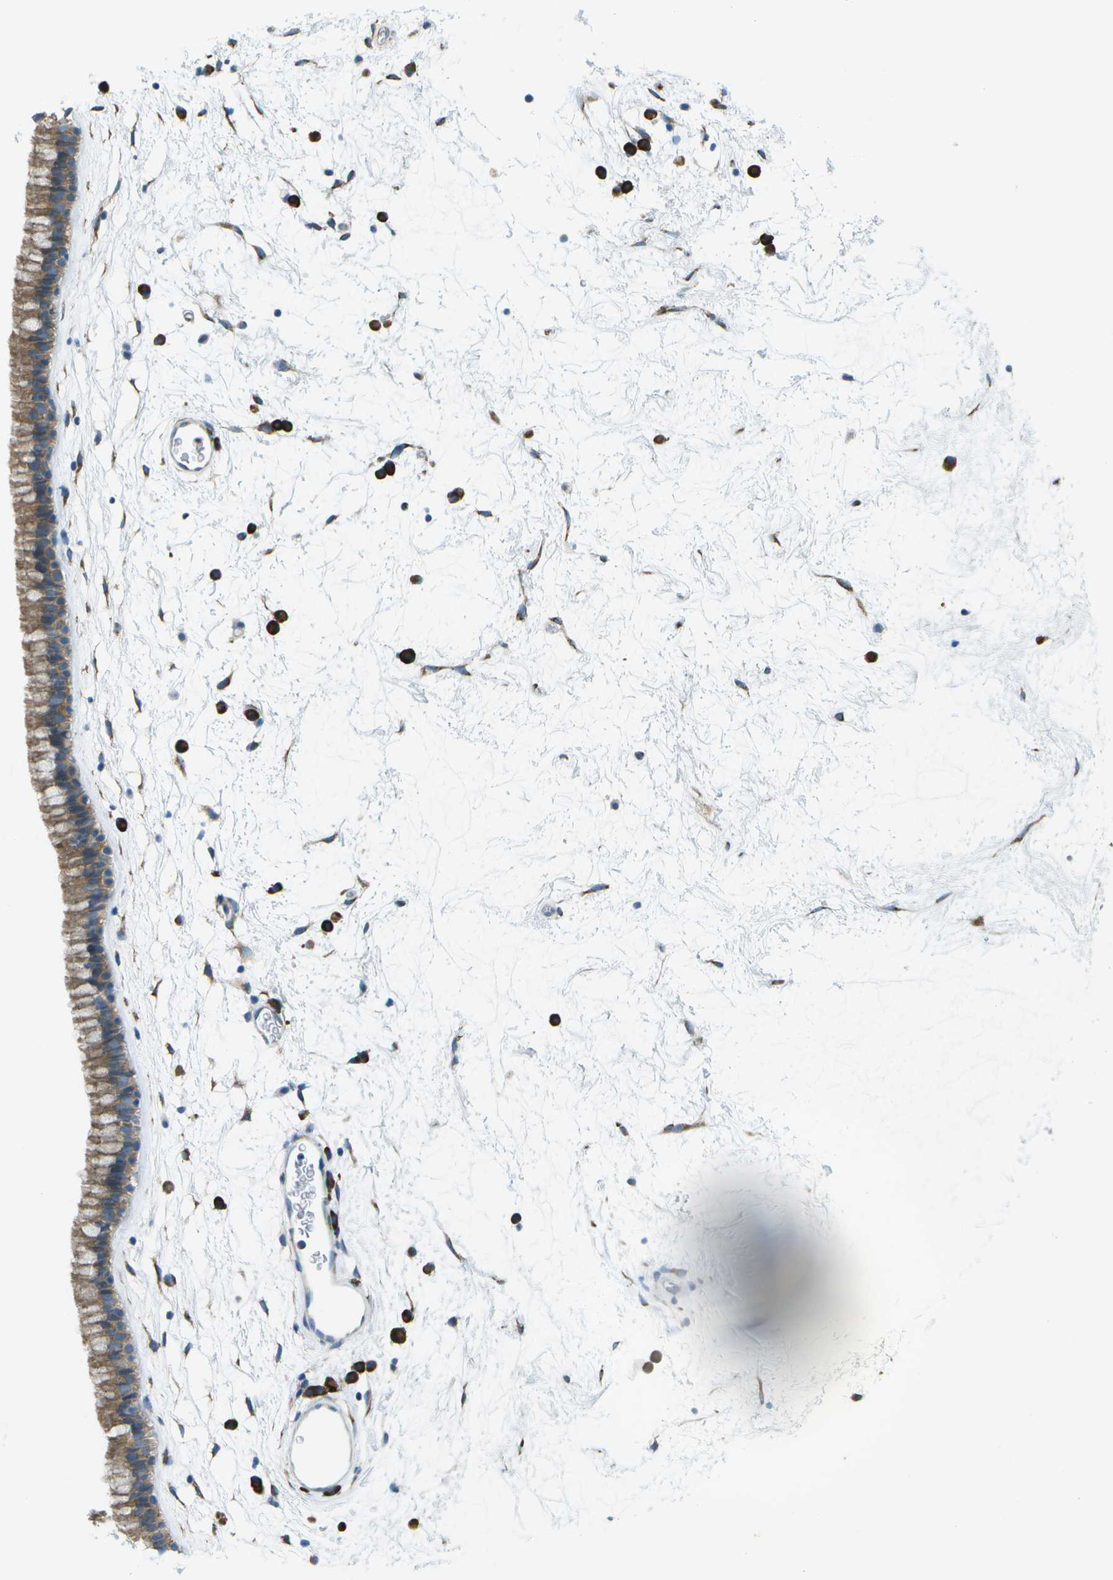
{"staining": {"intensity": "weak", "quantity": ">75%", "location": "cytoplasmic/membranous"}, "tissue": "nasopharynx", "cell_type": "Respiratory epithelial cells", "image_type": "normal", "snomed": [{"axis": "morphology", "description": "Normal tissue, NOS"}, {"axis": "morphology", "description": "Inflammation, NOS"}, {"axis": "topography", "description": "Nasopharynx"}], "caption": "Nasopharynx stained with a brown dye demonstrates weak cytoplasmic/membranous positive staining in approximately >75% of respiratory epithelial cells.", "gene": "KCTD3", "patient": {"sex": "male", "age": 48}}